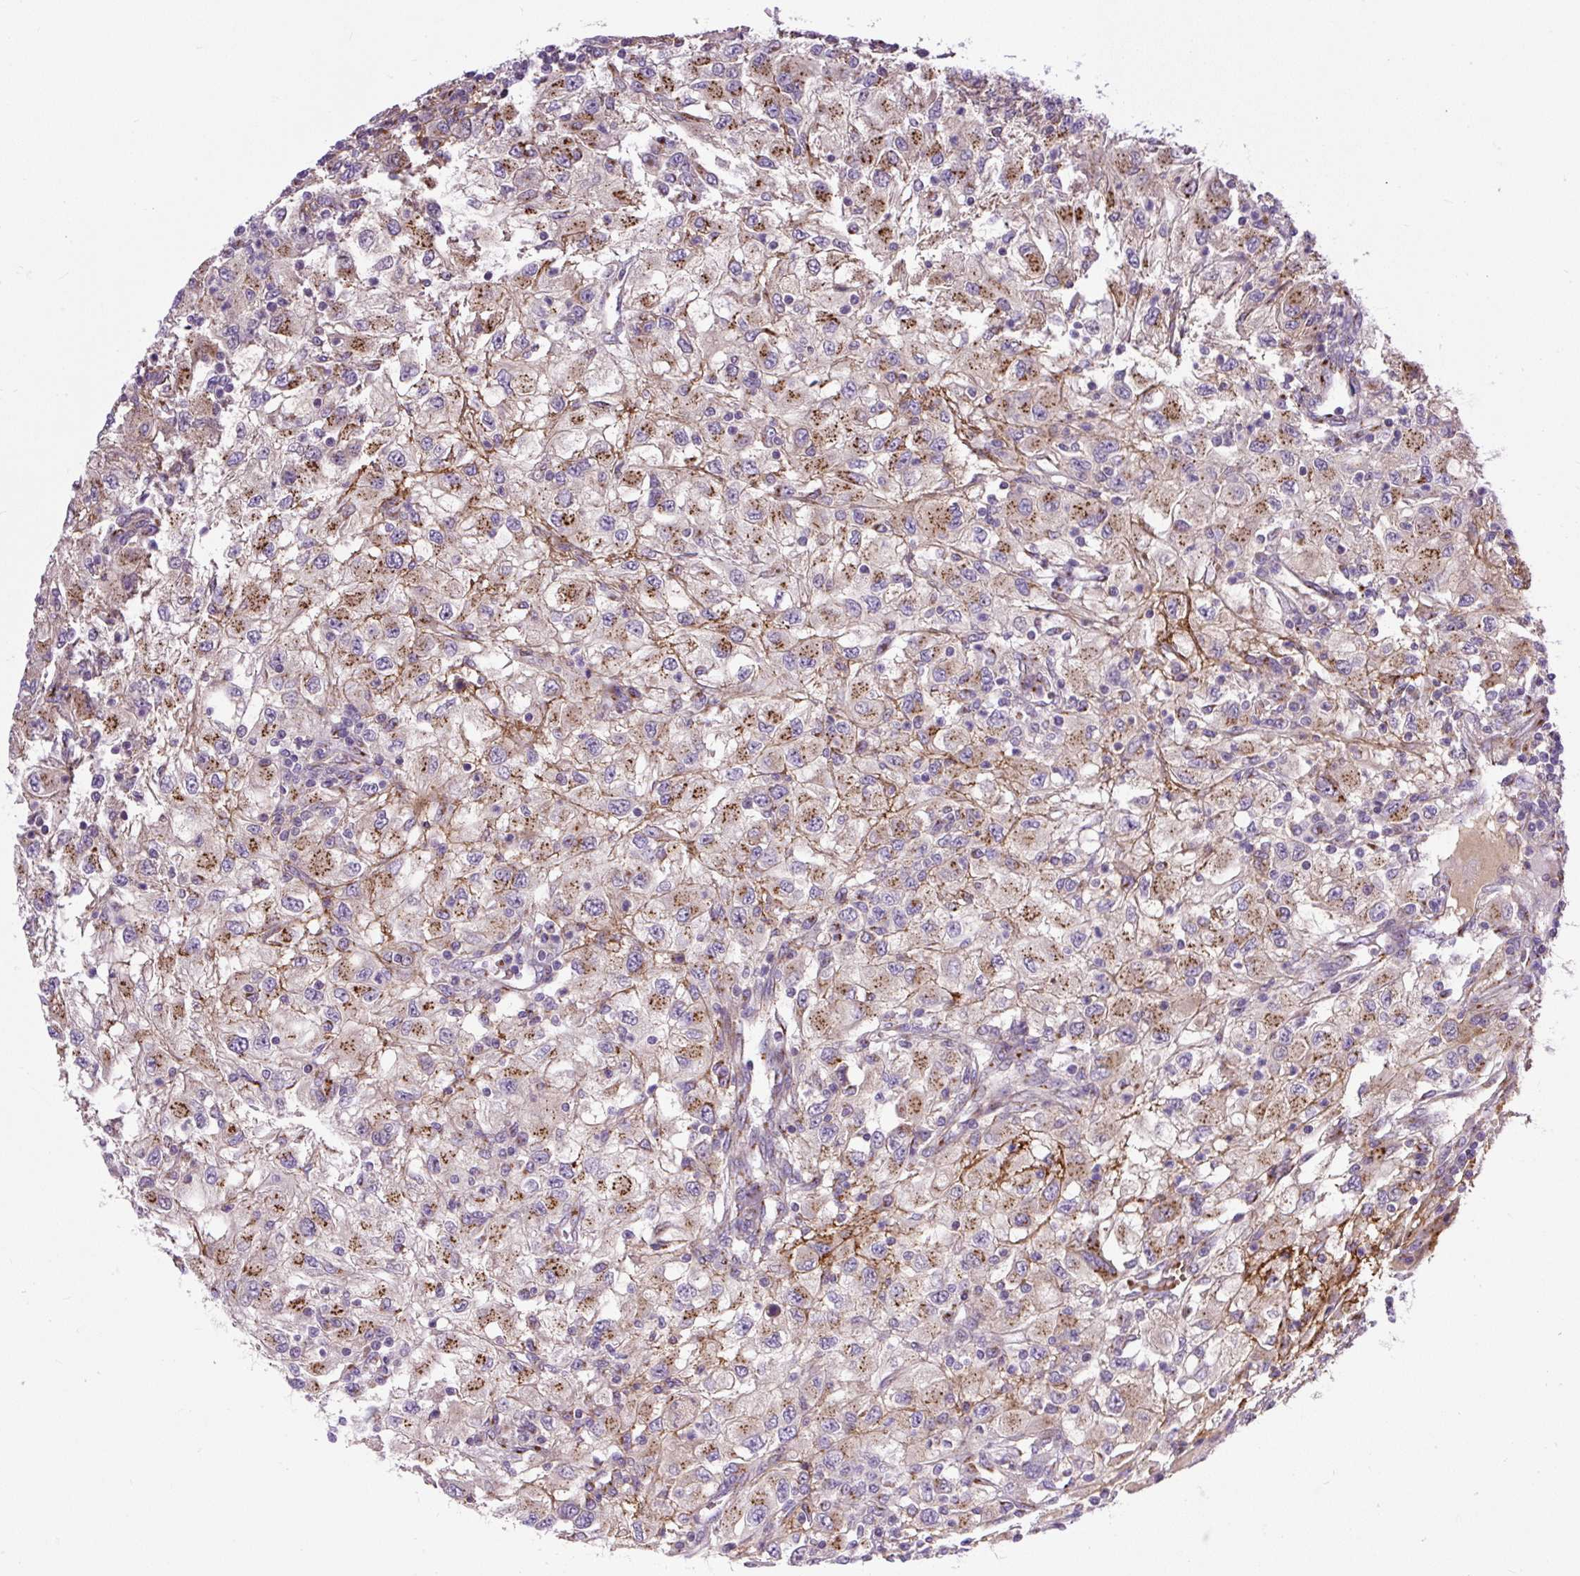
{"staining": {"intensity": "moderate", "quantity": ">75%", "location": "cytoplasmic/membranous"}, "tissue": "renal cancer", "cell_type": "Tumor cells", "image_type": "cancer", "snomed": [{"axis": "morphology", "description": "Adenocarcinoma, NOS"}, {"axis": "topography", "description": "Kidney"}], "caption": "A brown stain shows moderate cytoplasmic/membranous staining of a protein in human renal adenocarcinoma tumor cells. (brown staining indicates protein expression, while blue staining denotes nuclei).", "gene": "MSMP", "patient": {"sex": "female", "age": 67}}